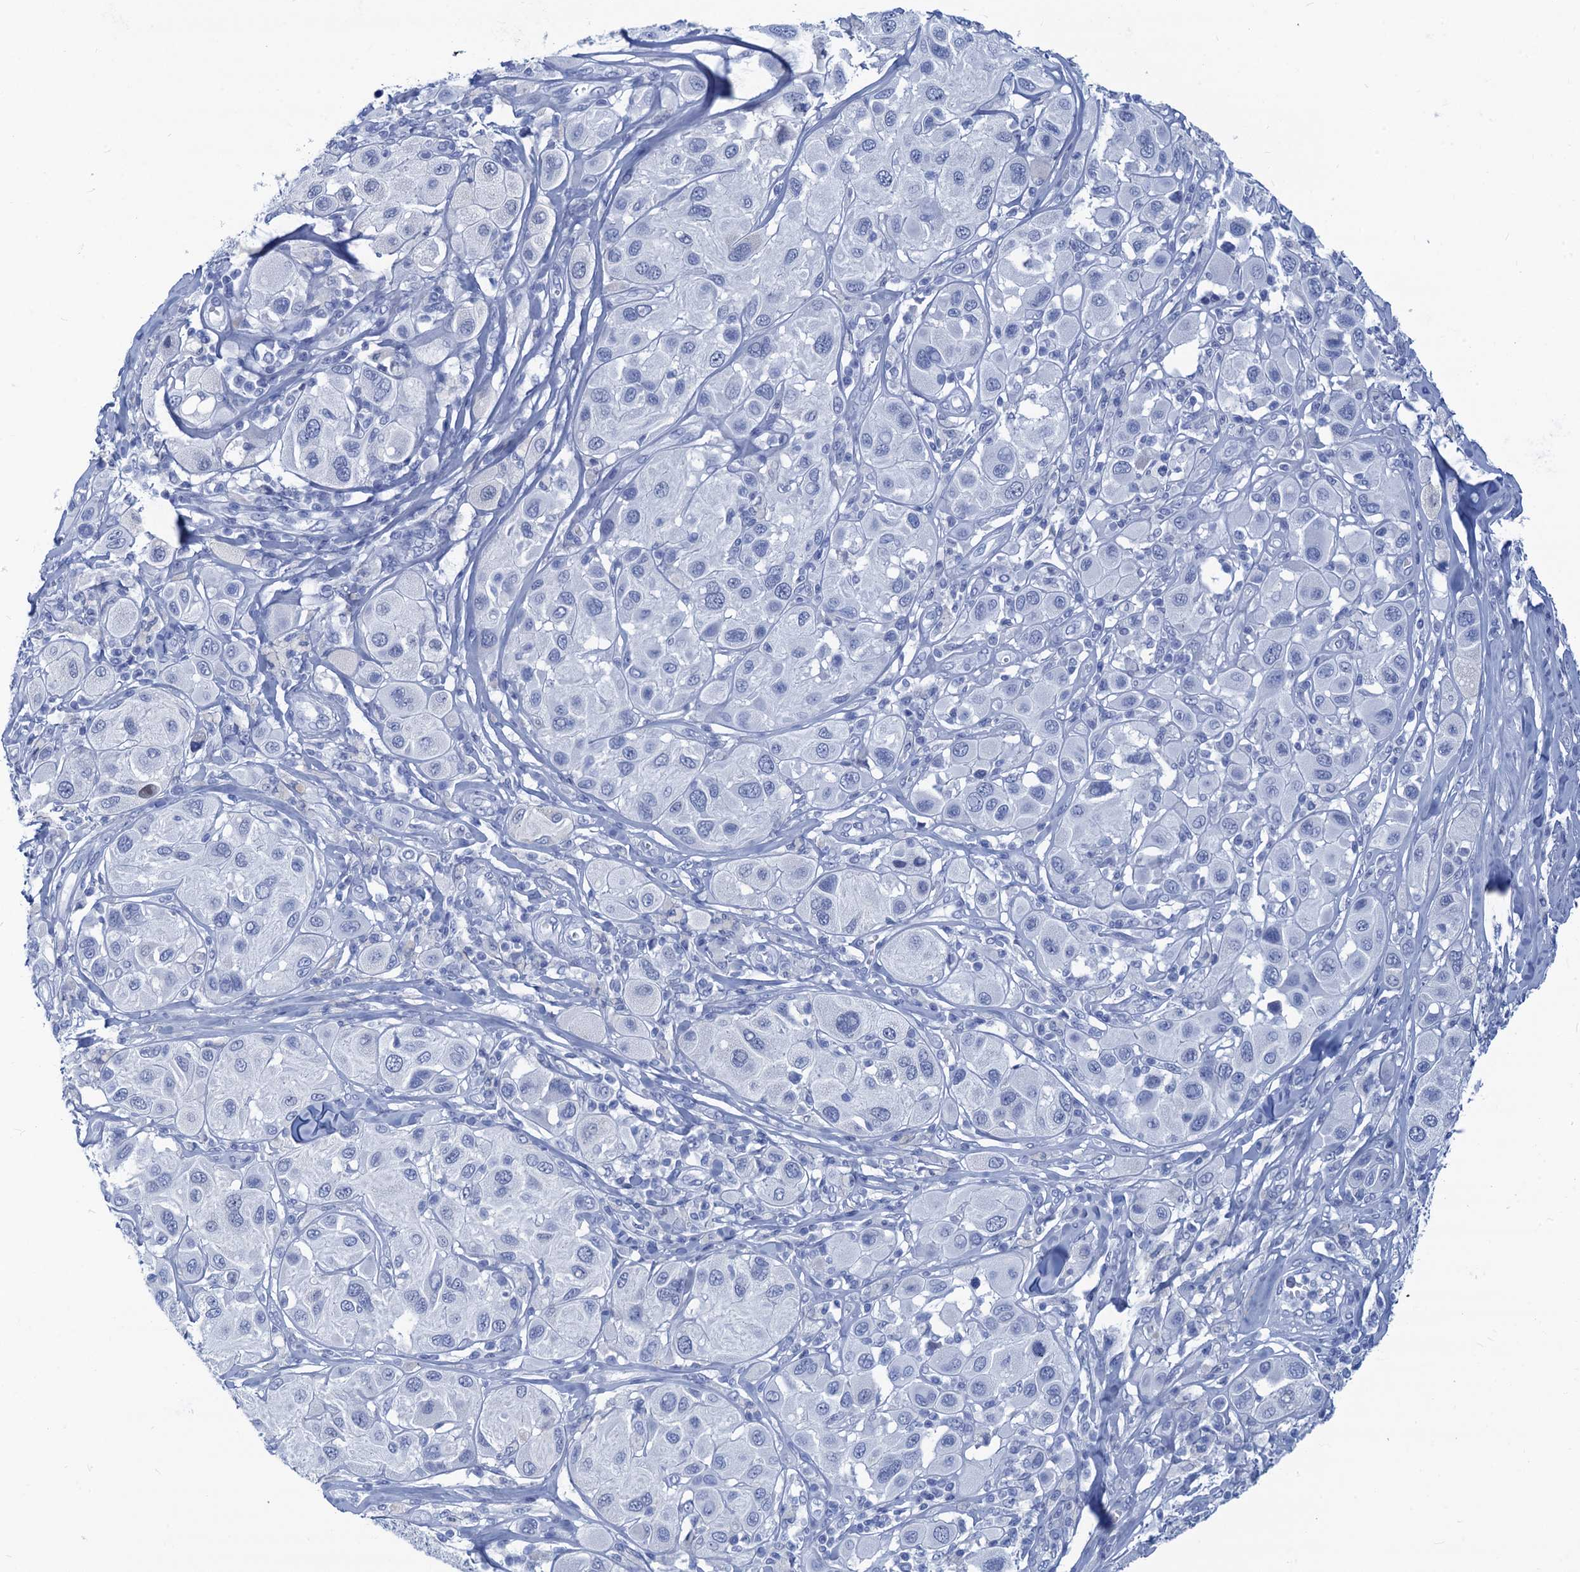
{"staining": {"intensity": "negative", "quantity": "none", "location": "none"}, "tissue": "melanoma", "cell_type": "Tumor cells", "image_type": "cancer", "snomed": [{"axis": "morphology", "description": "Malignant melanoma, Metastatic site"}, {"axis": "topography", "description": "Skin"}], "caption": "DAB immunohistochemical staining of malignant melanoma (metastatic site) exhibits no significant staining in tumor cells. (DAB immunohistochemistry, high magnification).", "gene": "CABYR", "patient": {"sex": "male", "age": 41}}